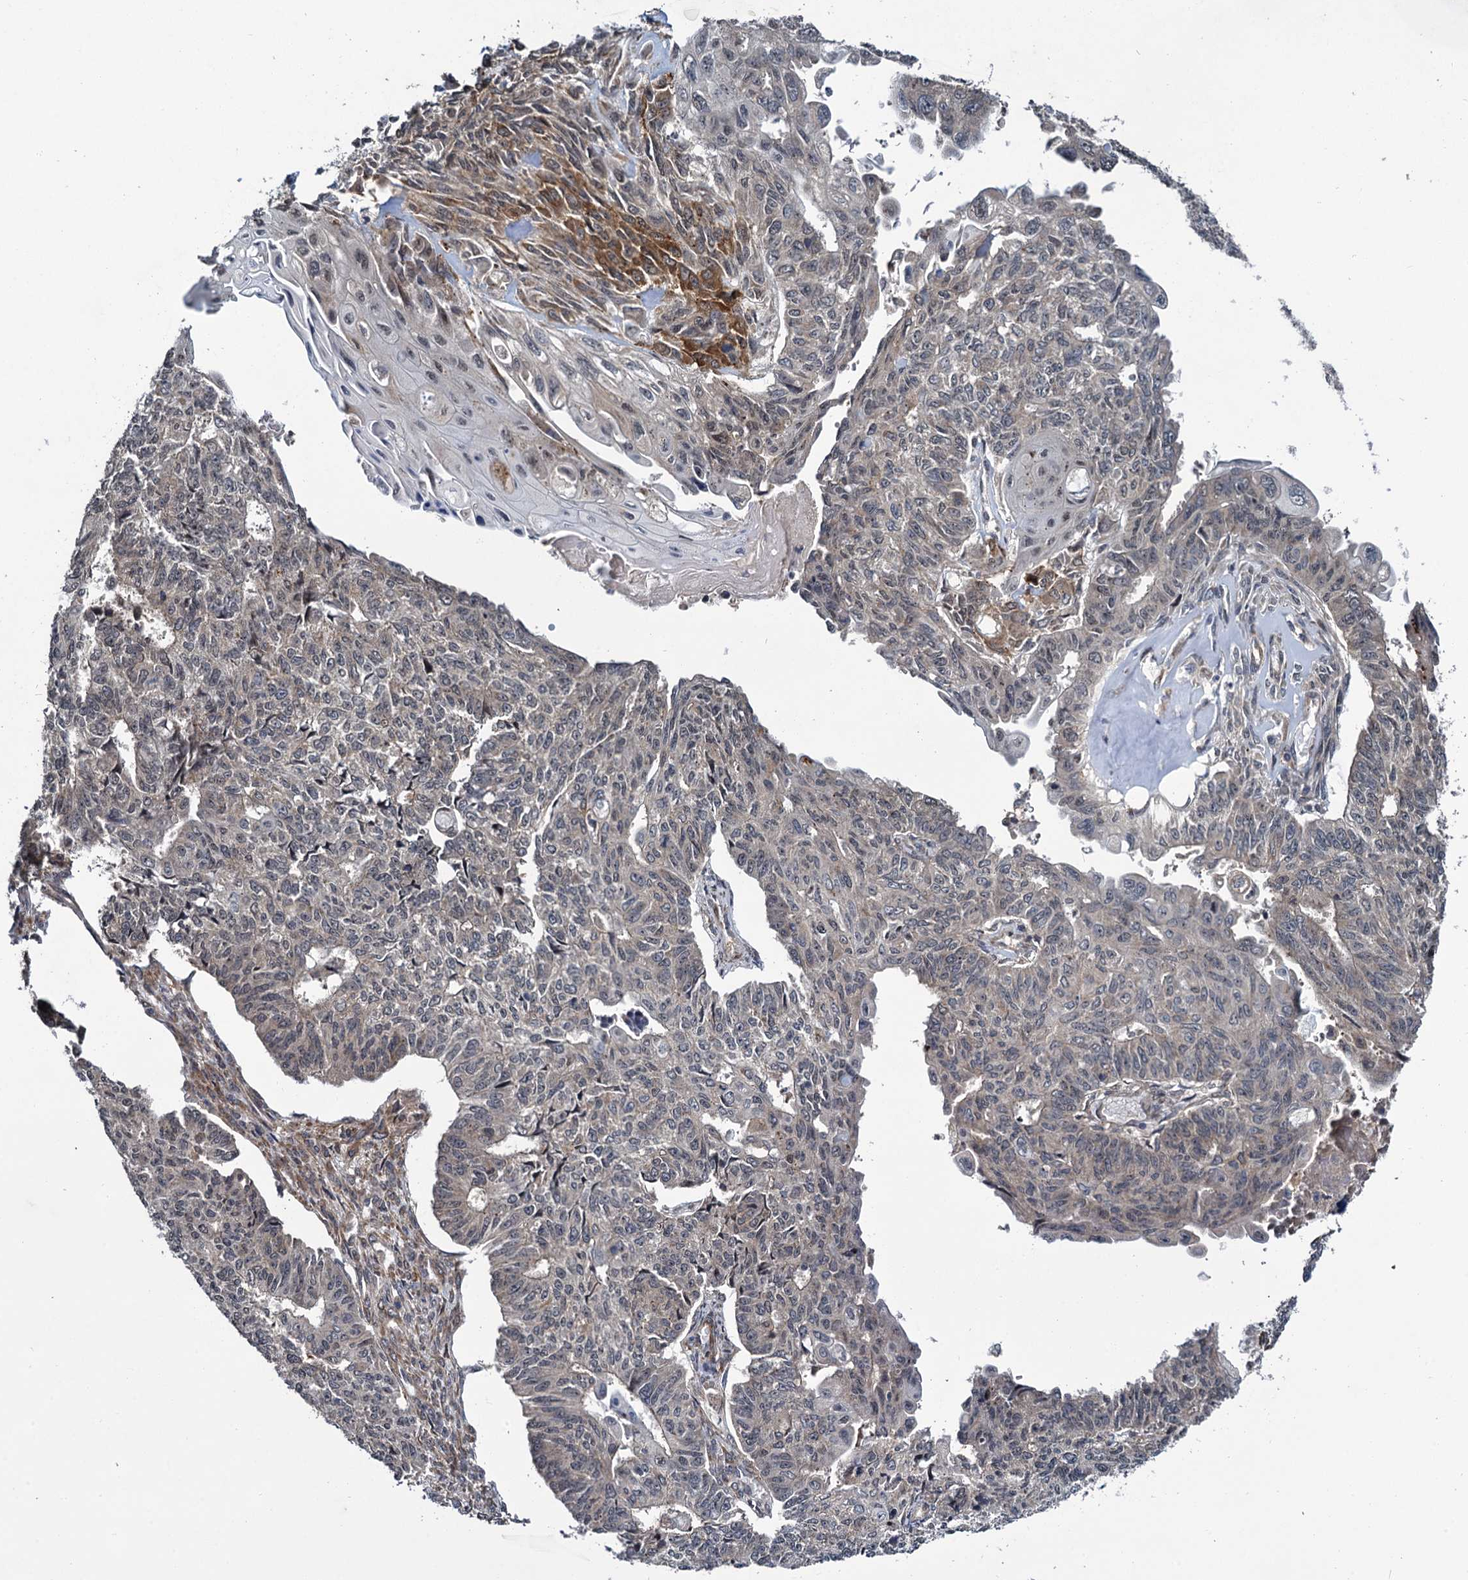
{"staining": {"intensity": "negative", "quantity": "none", "location": "none"}, "tissue": "endometrial cancer", "cell_type": "Tumor cells", "image_type": "cancer", "snomed": [{"axis": "morphology", "description": "Adenocarcinoma, NOS"}, {"axis": "topography", "description": "Endometrium"}], "caption": "Immunohistochemistry (IHC) photomicrograph of neoplastic tissue: human endometrial adenocarcinoma stained with DAB displays no significant protein staining in tumor cells.", "gene": "ARHGAP42", "patient": {"sex": "female", "age": 32}}